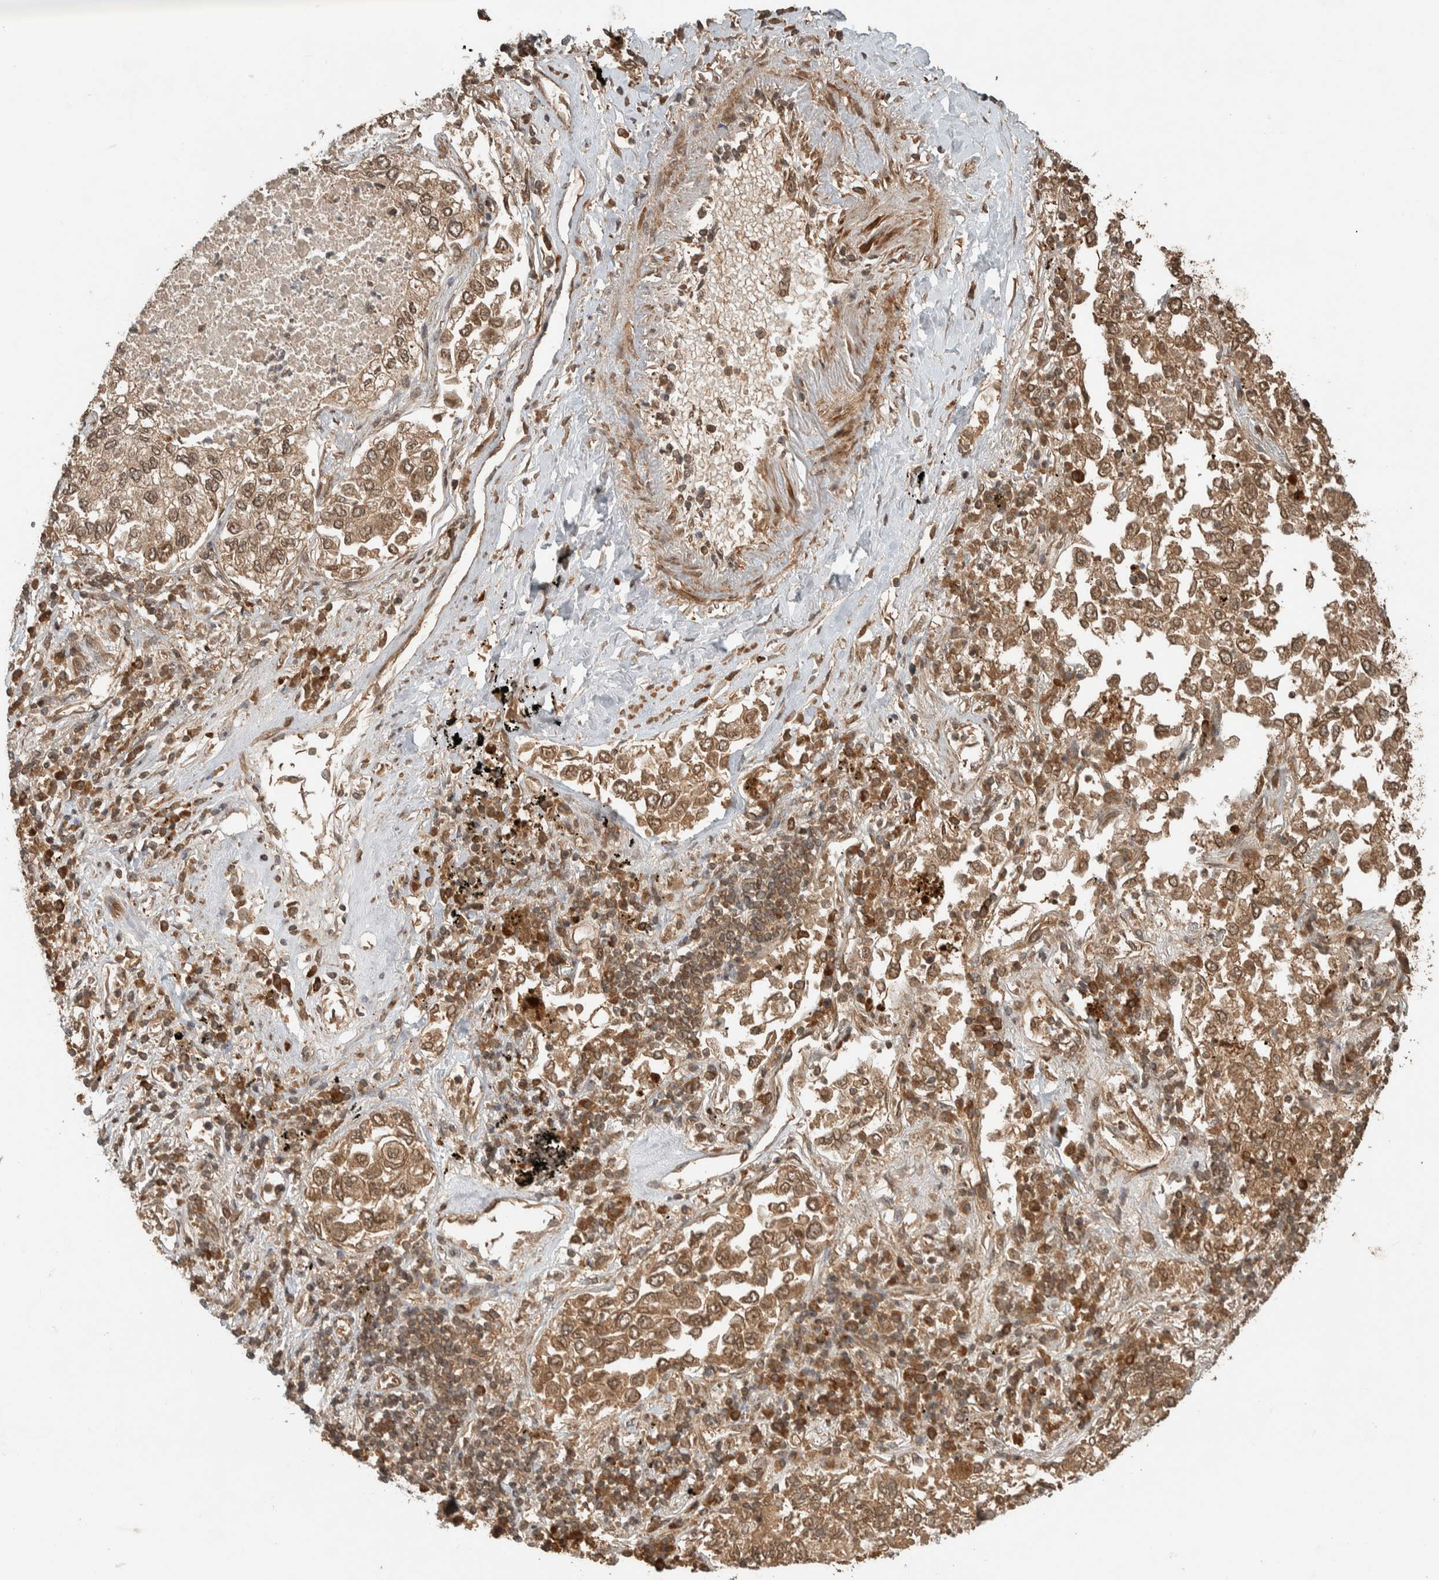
{"staining": {"intensity": "moderate", "quantity": ">75%", "location": "cytoplasmic/membranous,nuclear"}, "tissue": "lung cancer", "cell_type": "Tumor cells", "image_type": "cancer", "snomed": [{"axis": "morphology", "description": "Inflammation, NOS"}, {"axis": "morphology", "description": "Adenocarcinoma, NOS"}, {"axis": "topography", "description": "Lung"}], "caption": "Protein staining displays moderate cytoplasmic/membranous and nuclear expression in approximately >75% of tumor cells in lung cancer (adenocarcinoma).", "gene": "CNTROB", "patient": {"sex": "male", "age": 63}}